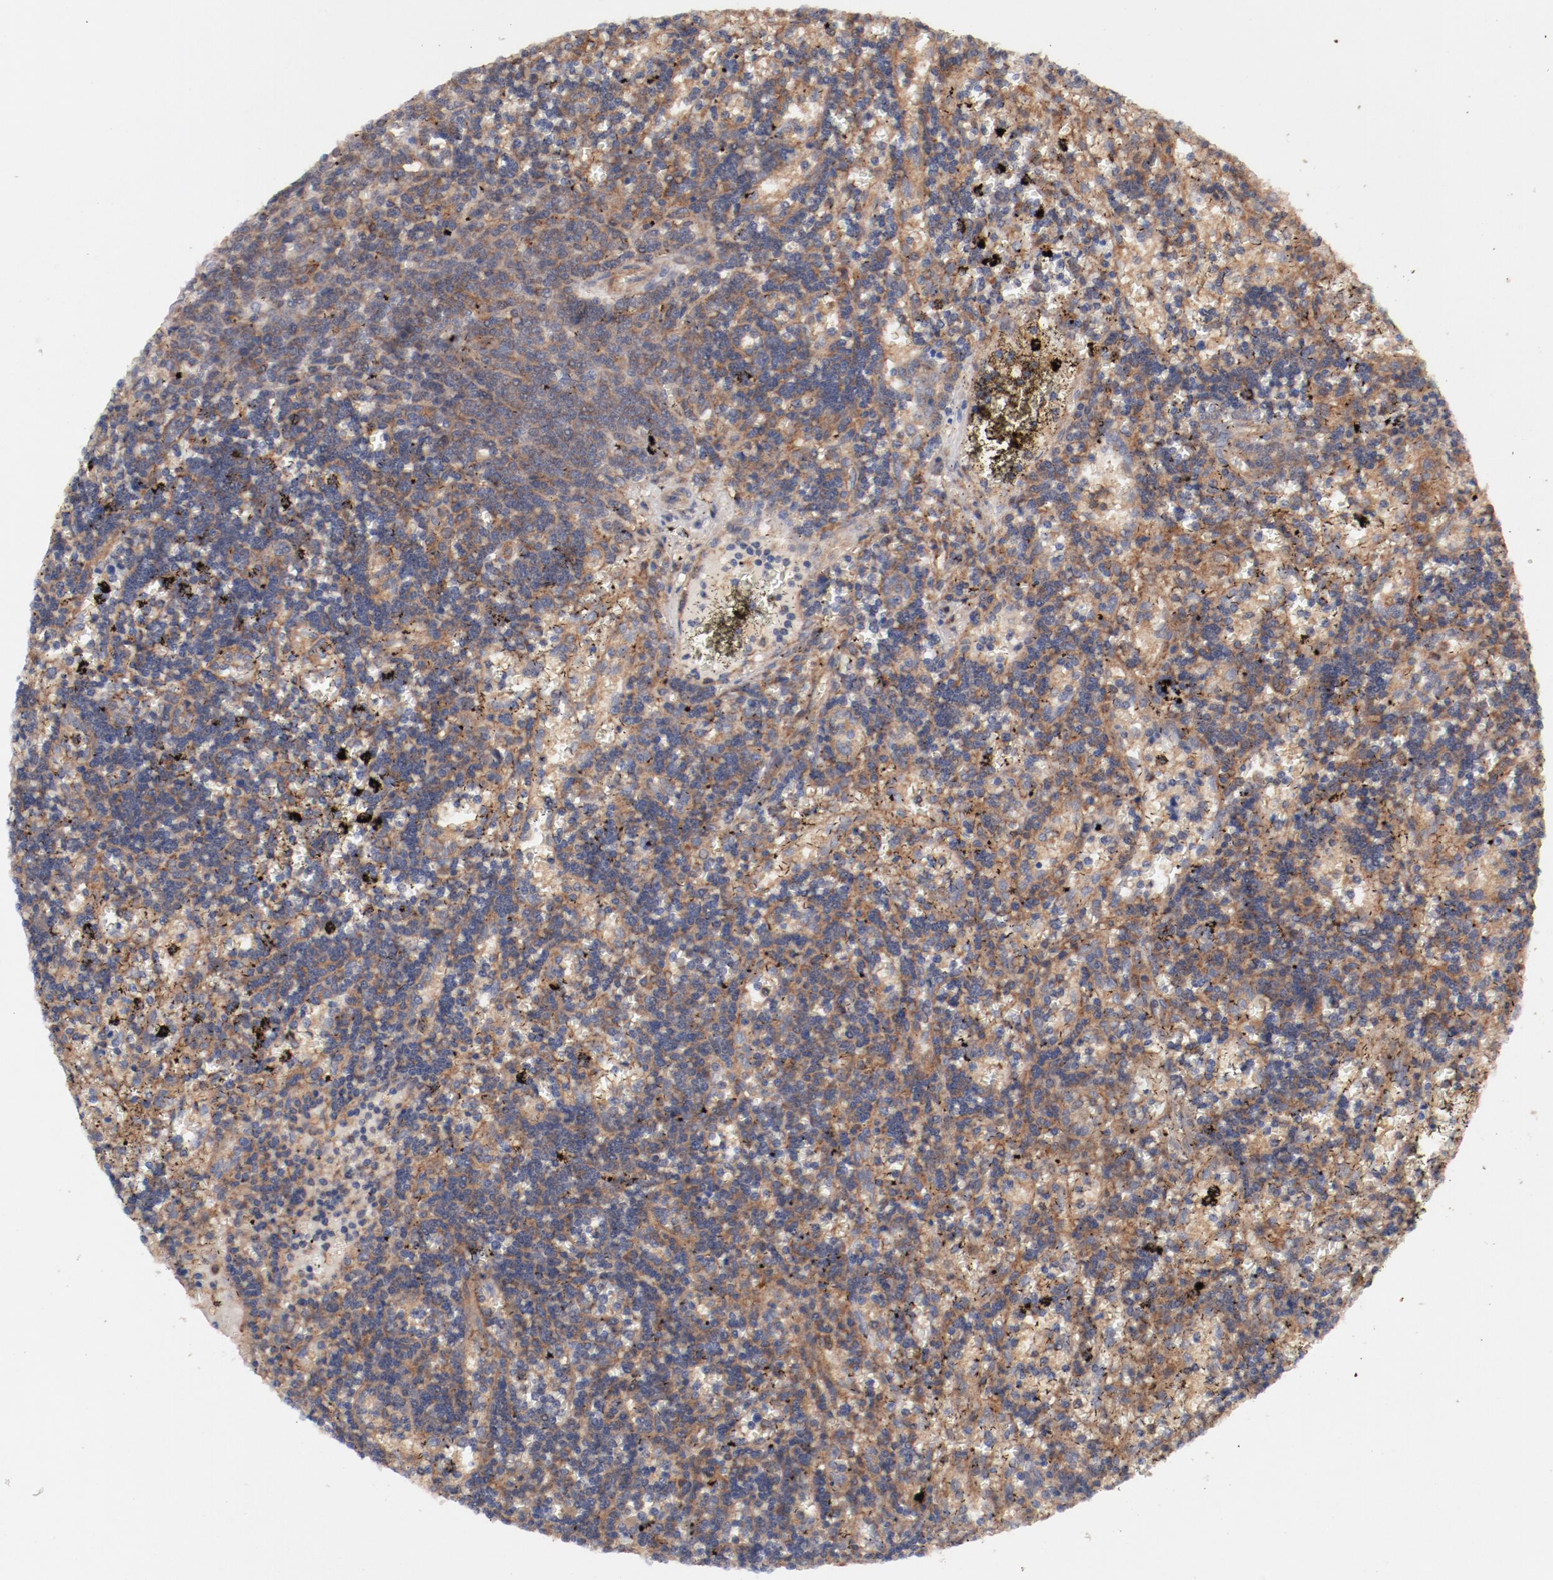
{"staining": {"intensity": "moderate", "quantity": ">75%", "location": "cytoplasmic/membranous"}, "tissue": "lymphoma", "cell_type": "Tumor cells", "image_type": "cancer", "snomed": [{"axis": "morphology", "description": "Malignant lymphoma, non-Hodgkin's type, Low grade"}, {"axis": "topography", "description": "Spleen"}], "caption": "Low-grade malignant lymphoma, non-Hodgkin's type tissue exhibits moderate cytoplasmic/membranous positivity in about >75% of tumor cells, visualized by immunohistochemistry.", "gene": "GUF1", "patient": {"sex": "male", "age": 60}}